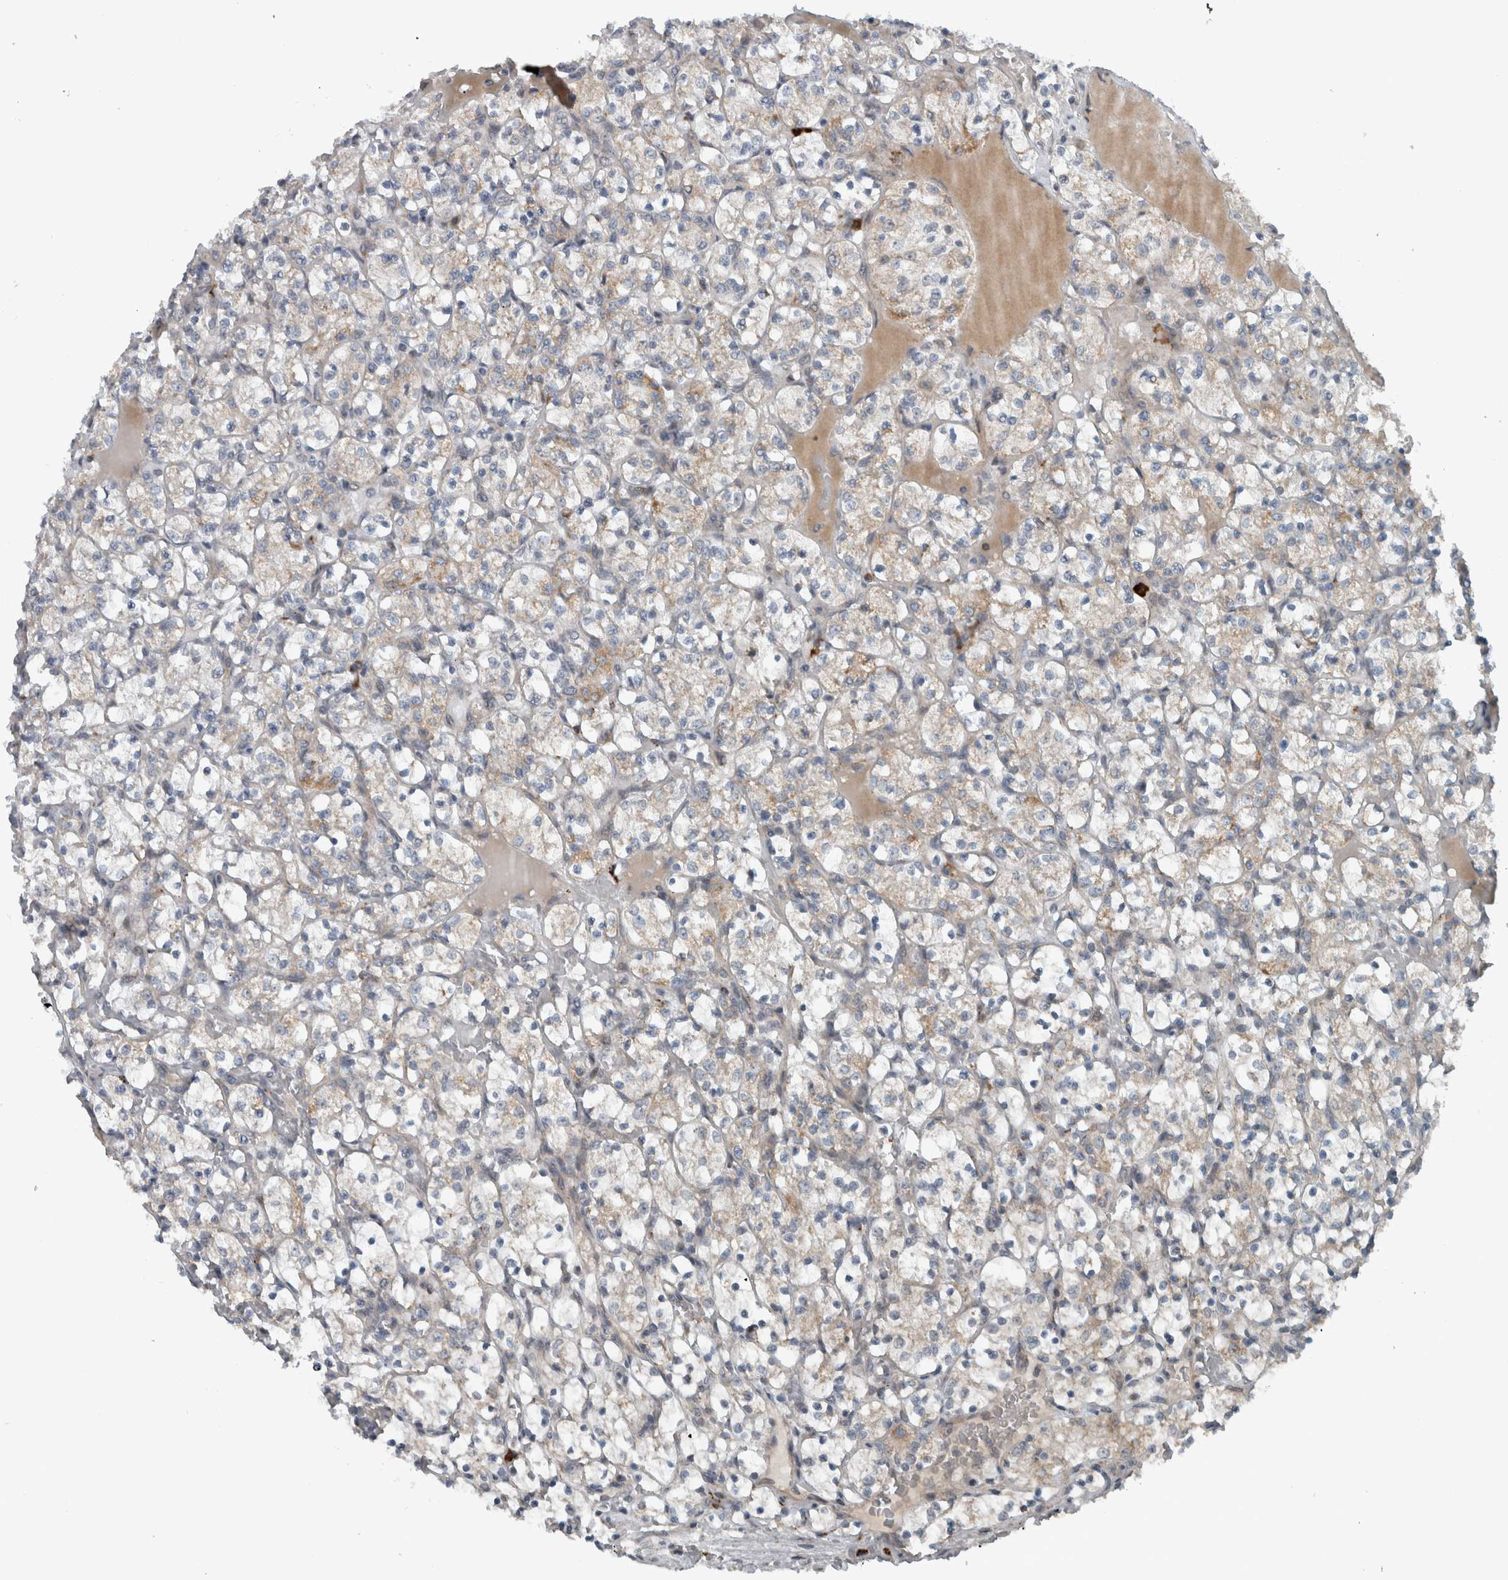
{"staining": {"intensity": "weak", "quantity": "<25%", "location": "cytoplasmic/membranous"}, "tissue": "renal cancer", "cell_type": "Tumor cells", "image_type": "cancer", "snomed": [{"axis": "morphology", "description": "Adenocarcinoma, NOS"}, {"axis": "topography", "description": "Kidney"}], "caption": "Immunohistochemistry of renal adenocarcinoma exhibits no expression in tumor cells. (DAB (3,3'-diaminobenzidine) IHC with hematoxylin counter stain).", "gene": "GBA2", "patient": {"sex": "female", "age": 69}}